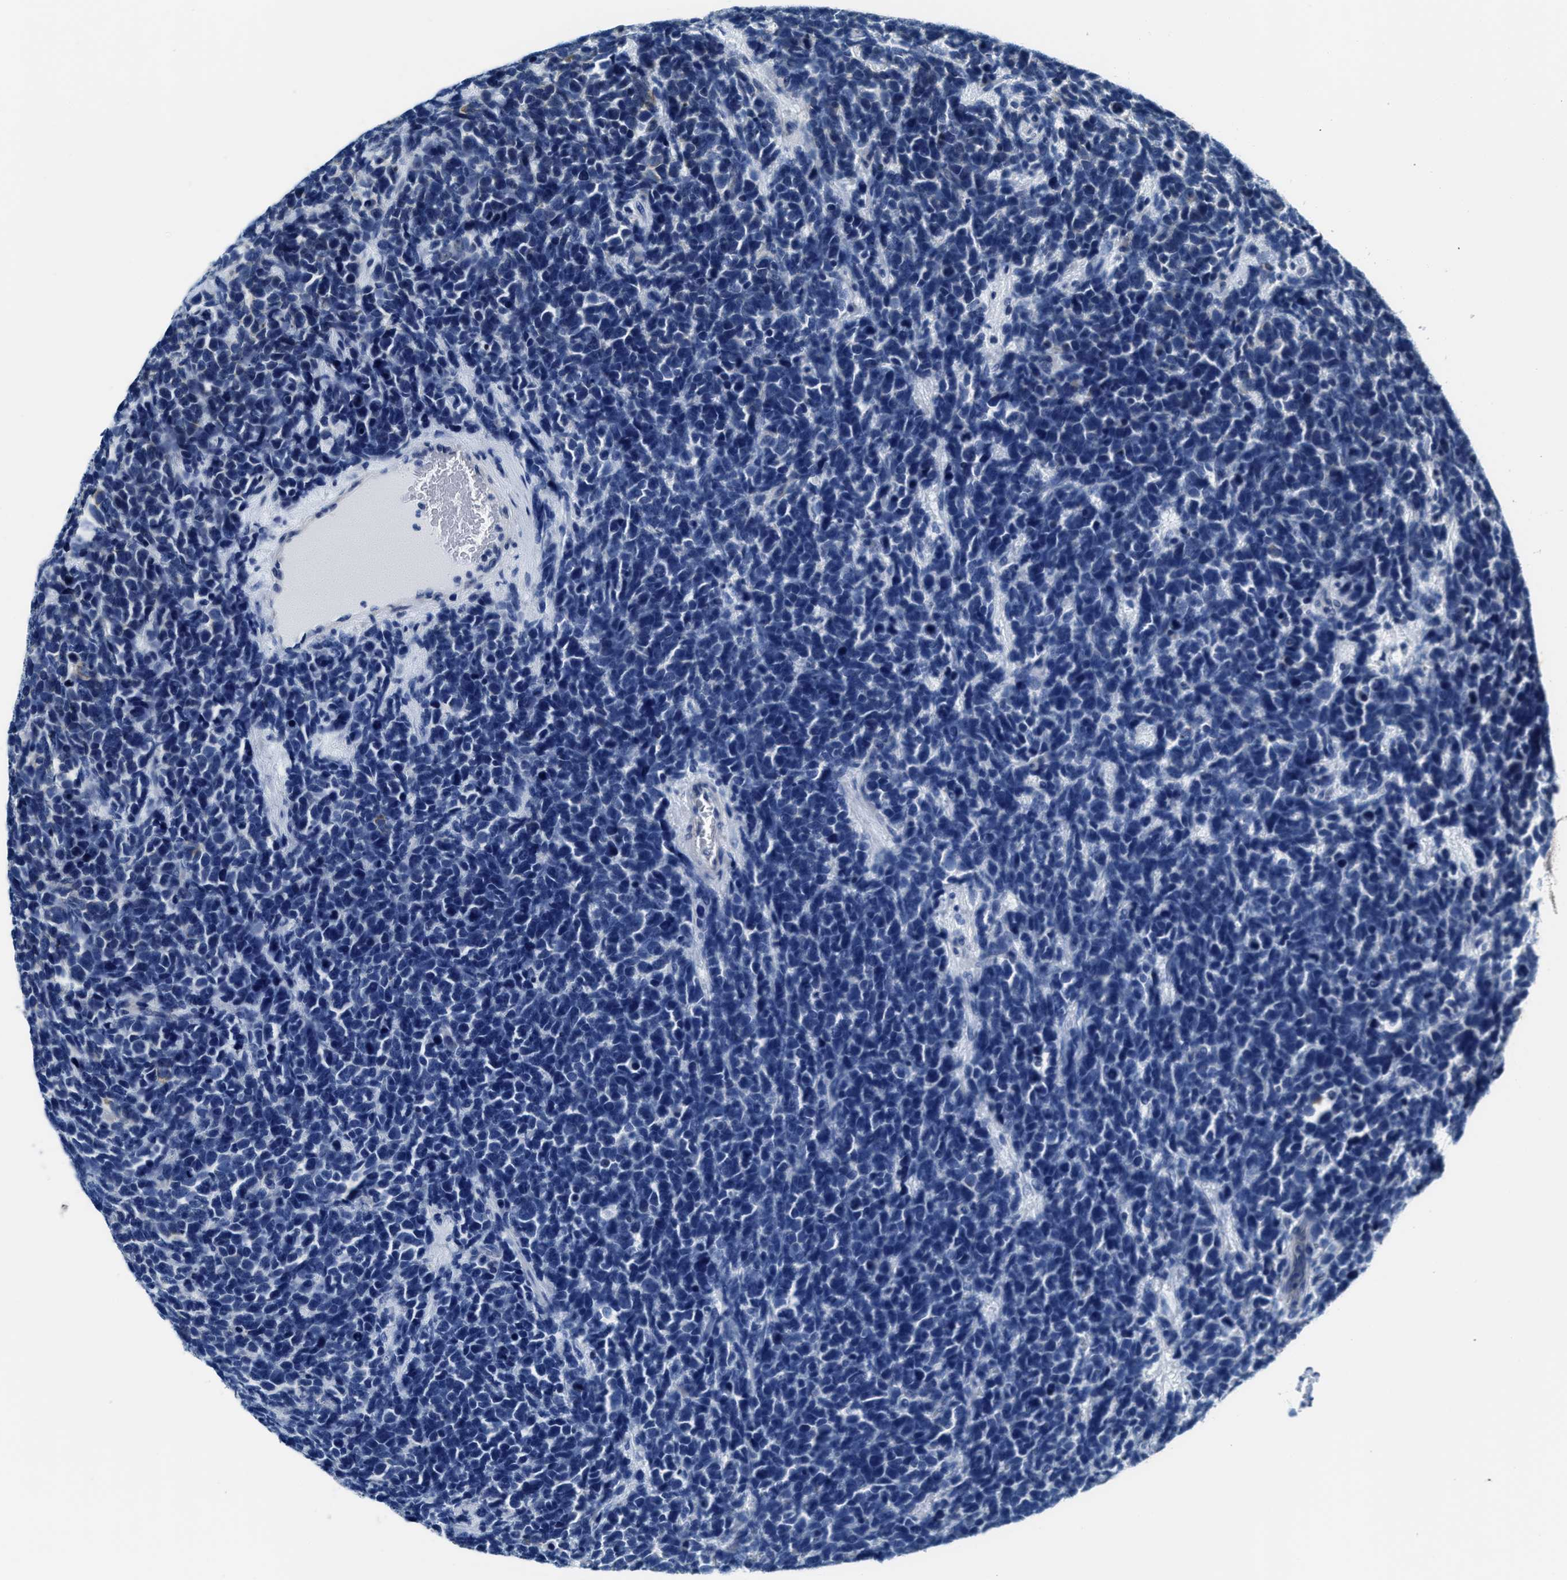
{"staining": {"intensity": "negative", "quantity": "none", "location": "none"}, "tissue": "urothelial cancer", "cell_type": "Tumor cells", "image_type": "cancer", "snomed": [{"axis": "morphology", "description": "Urothelial carcinoma, High grade"}, {"axis": "topography", "description": "Urinary bladder"}], "caption": "A photomicrograph of high-grade urothelial carcinoma stained for a protein demonstrates no brown staining in tumor cells. Nuclei are stained in blue.", "gene": "ASZ1", "patient": {"sex": "female", "age": 82}}